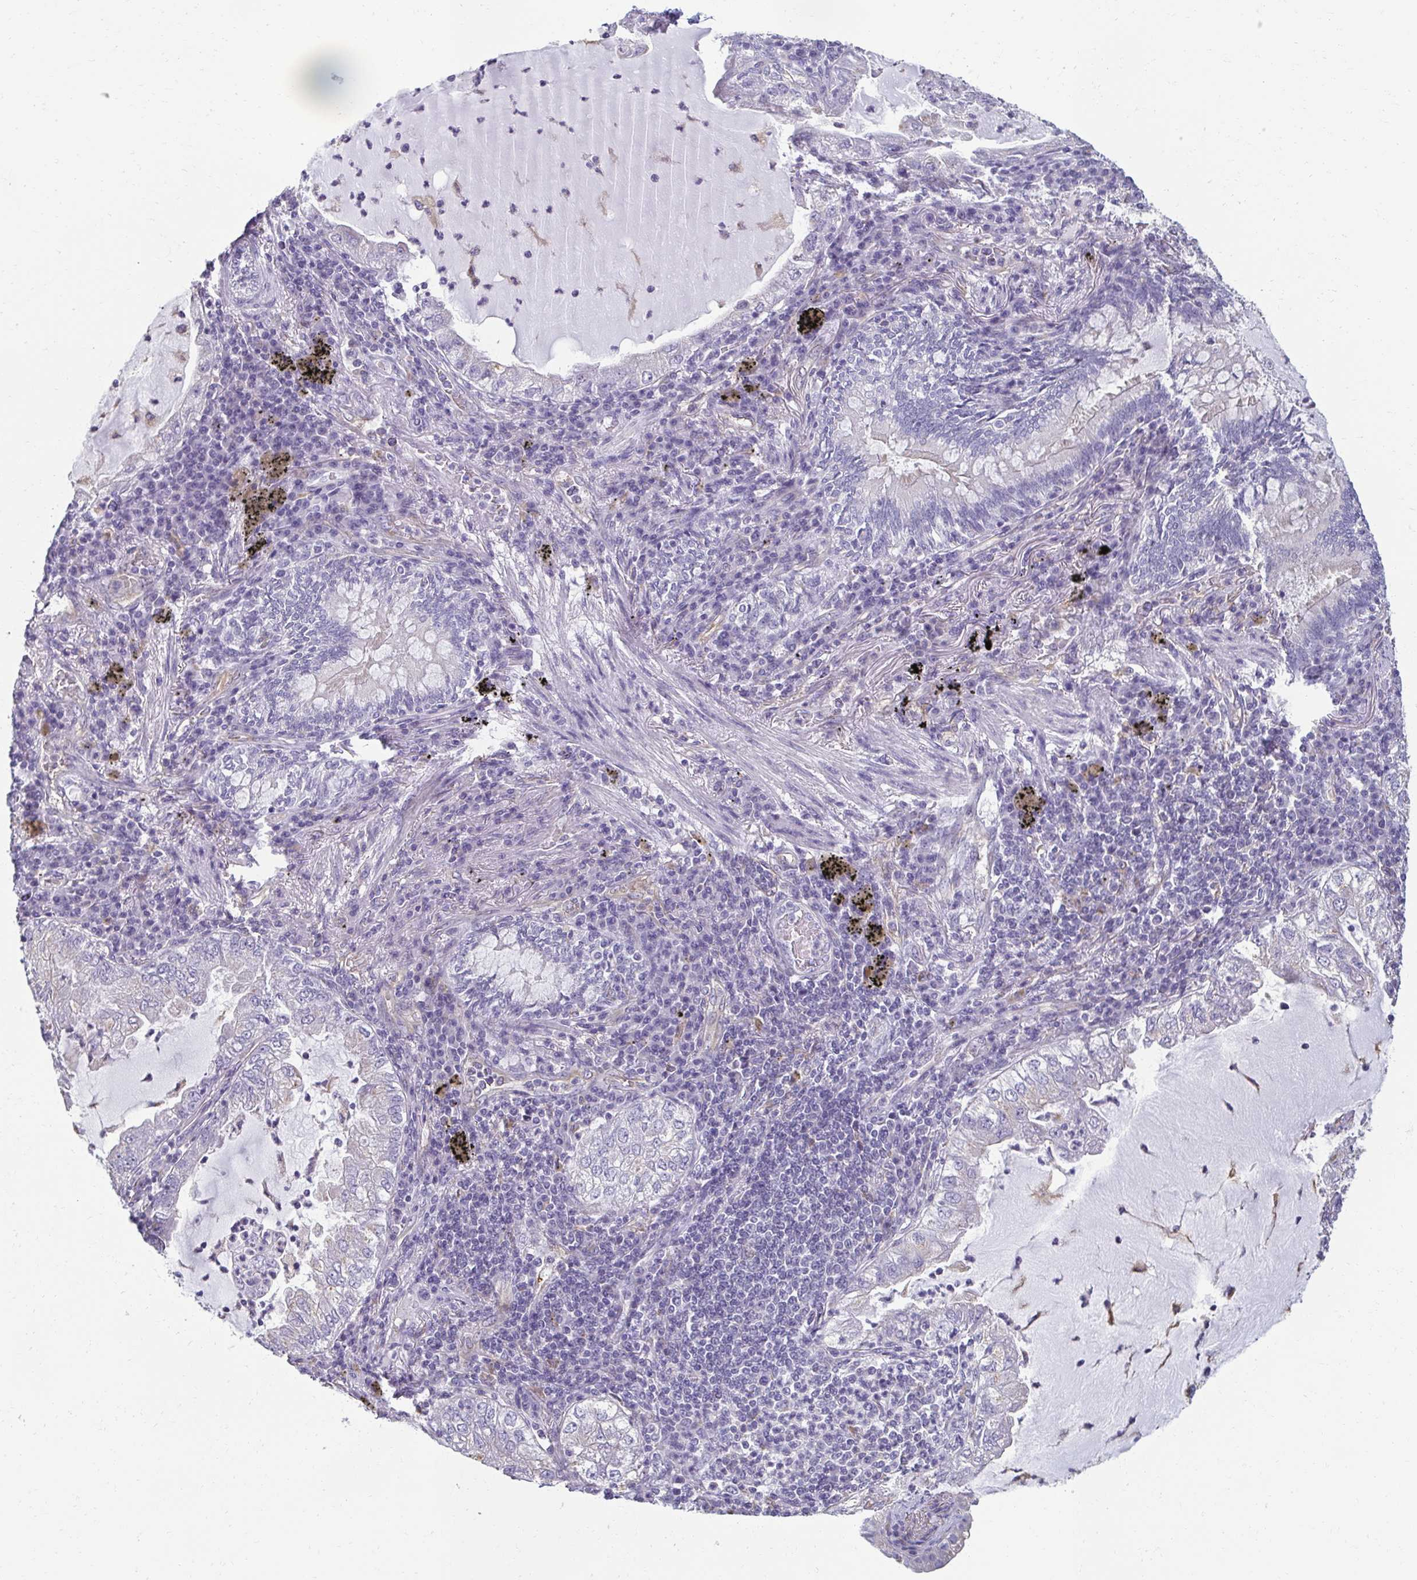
{"staining": {"intensity": "negative", "quantity": "none", "location": "none"}, "tissue": "lung cancer", "cell_type": "Tumor cells", "image_type": "cancer", "snomed": [{"axis": "morphology", "description": "Adenocarcinoma, NOS"}, {"axis": "topography", "description": "Lung"}], "caption": "High magnification brightfield microscopy of lung cancer (adenocarcinoma) stained with DAB (3,3'-diaminobenzidine) (brown) and counterstained with hematoxylin (blue): tumor cells show no significant staining.", "gene": "PDE2A", "patient": {"sex": "female", "age": 73}}